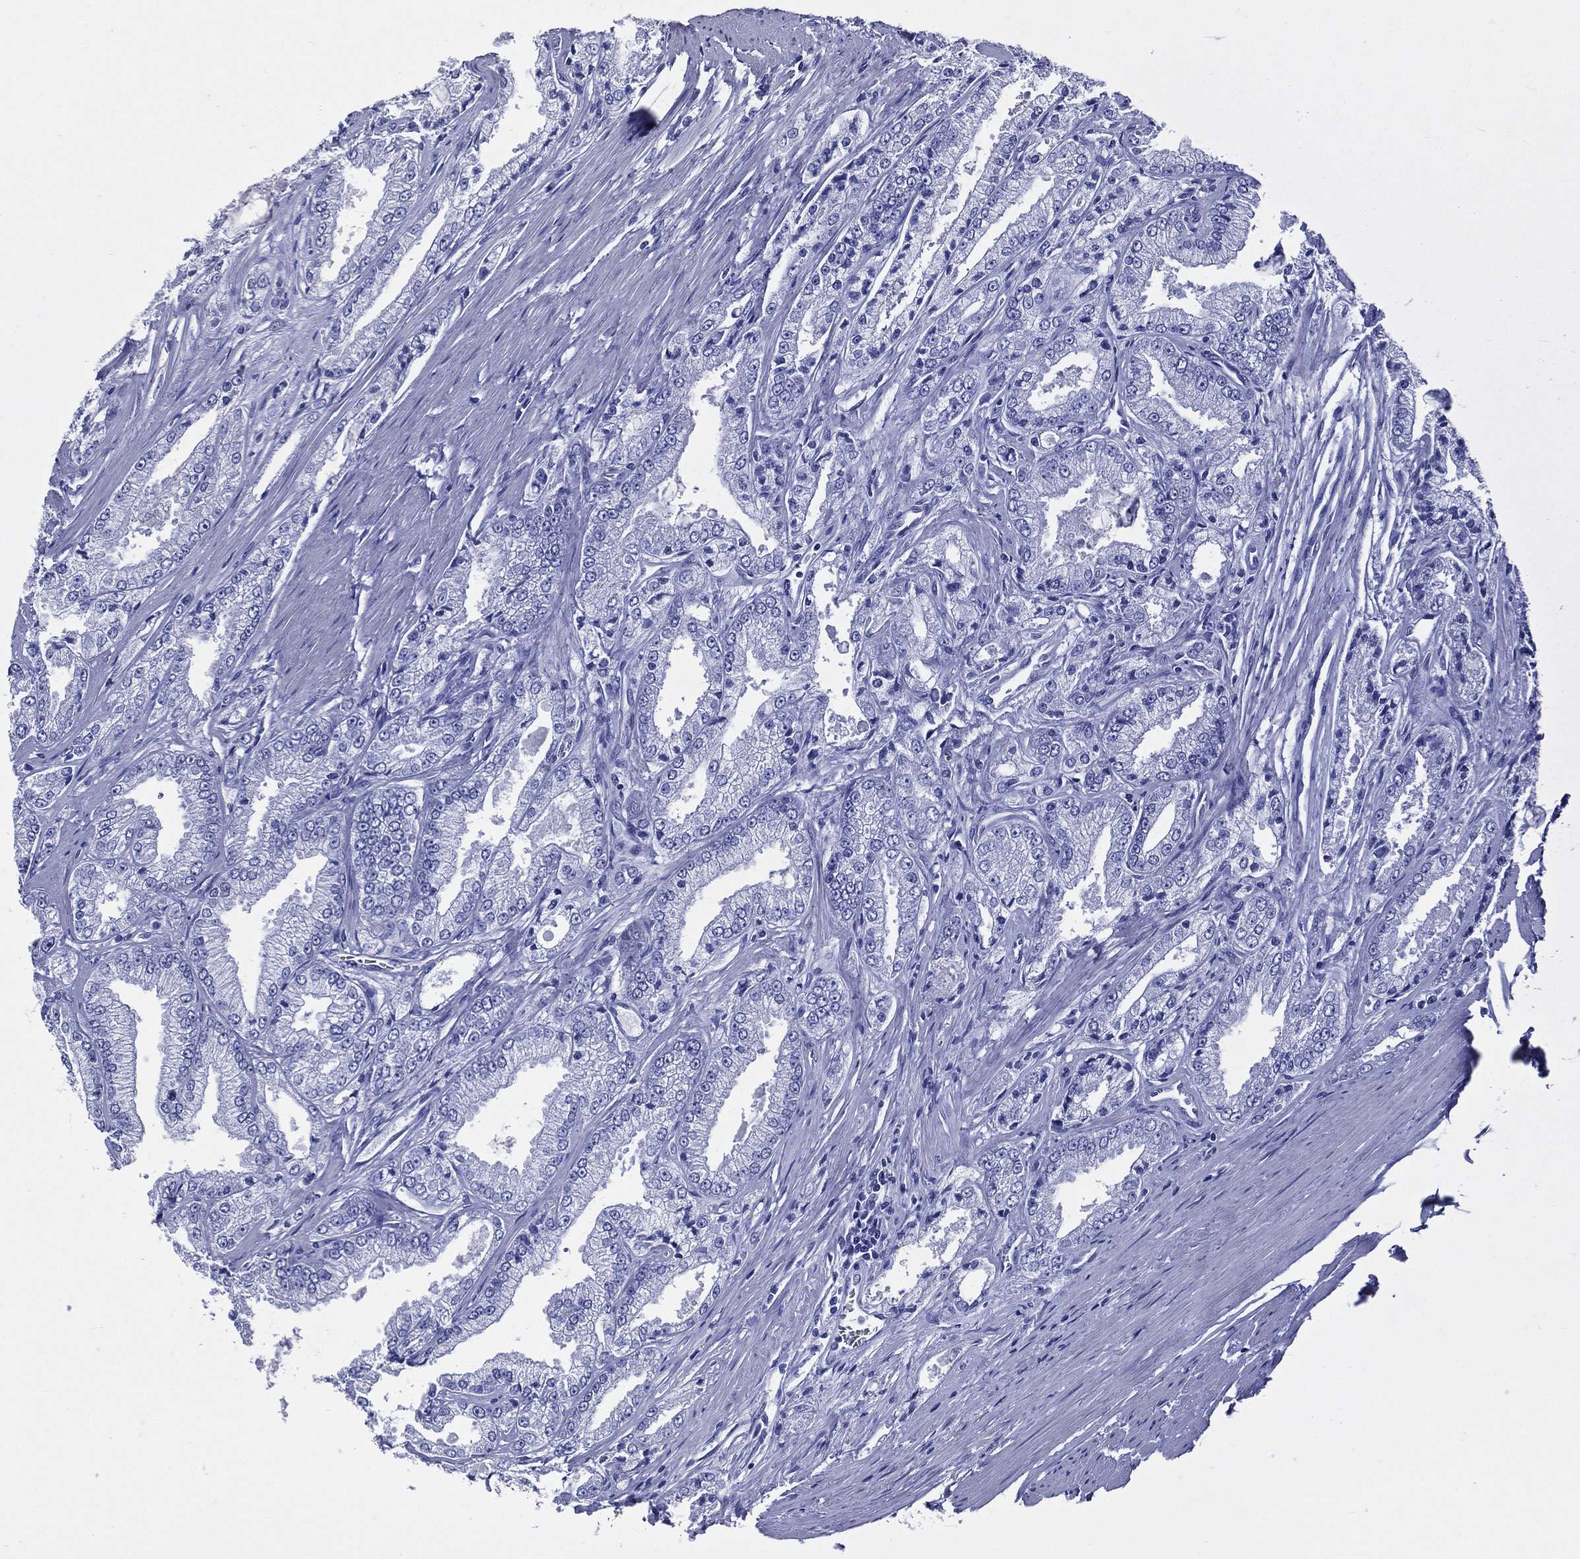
{"staining": {"intensity": "negative", "quantity": "none", "location": "none"}, "tissue": "prostate cancer", "cell_type": "Tumor cells", "image_type": "cancer", "snomed": [{"axis": "morphology", "description": "Adenocarcinoma, NOS"}, {"axis": "morphology", "description": "Adenocarcinoma, High grade"}, {"axis": "topography", "description": "Prostate"}], "caption": "IHC of human prostate adenocarcinoma (high-grade) demonstrates no positivity in tumor cells.", "gene": "ACE2", "patient": {"sex": "male", "age": 70}}